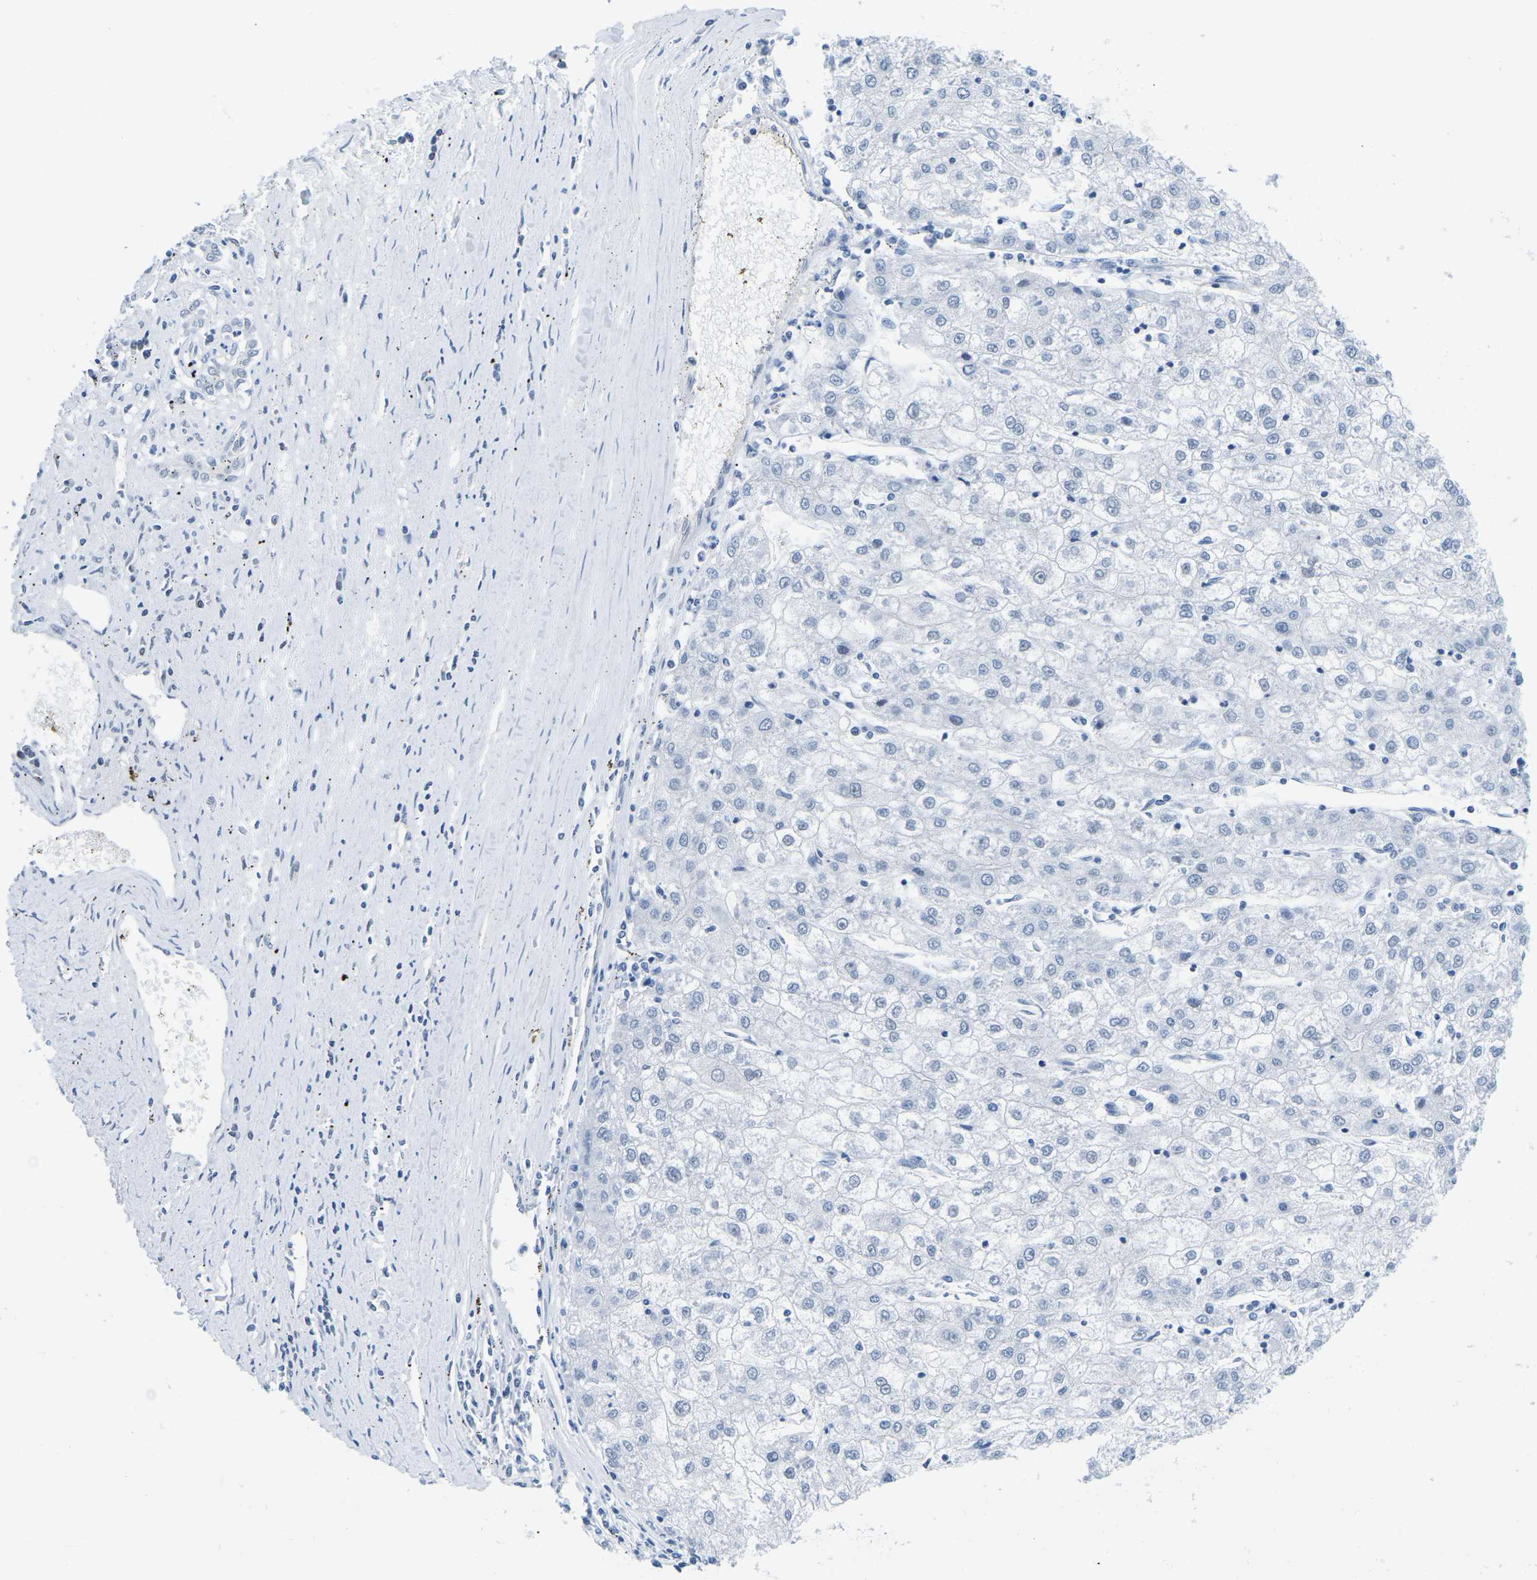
{"staining": {"intensity": "negative", "quantity": "none", "location": "none"}, "tissue": "liver cancer", "cell_type": "Tumor cells", "image_type": "cancer", "snomed": [{"axis": "morphology", "description": "Carcinoma, Hepatocellular, NOS"}, {"axis": "topography", "description": "Liver"}], "caption": "DAB (3,3'-diaminobenzidine) immunohistochemical staining of human liver cancer (hepatocellular carcinoma) exhibits no significant staining in tumor cells.", "gene": "UBA7", "patient": {"sex": "male", "age": 72}}